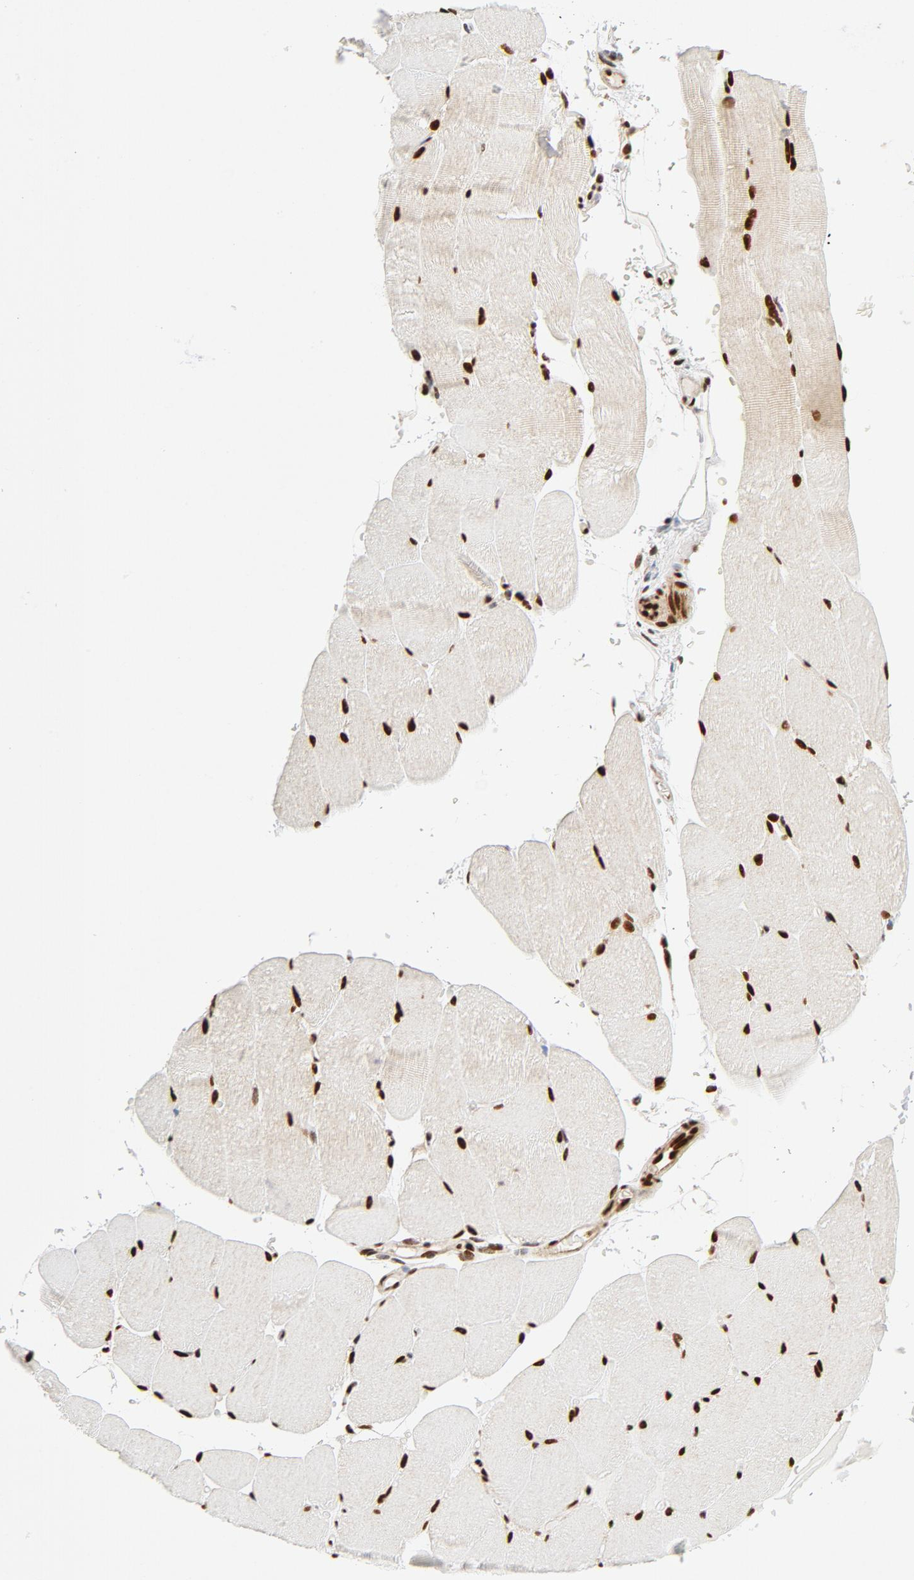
{"staining": {"intensity": "strong", "quantity": ">75%", "location": "nuclear"}, "tissue": "skeletal muscle", "cell_type": "Myocytes", "image_type": "normal", "snomed": [{"axis": "morphology", "description": "Normal tissue, NOS"}, {"axis": "topography", "description": "Skeletal muscle"}], "caption": "Brown immunohistochemical staining in normal skeletal muscle displays strong nuclear positivity in about >75% of myocytes. The staining was performed using DAB (3,3'-diaminobenzidine), with brown indicating positive protein expression. Nuclei are stained blue with hematoxylin.", "gene": "MEF2A", "patient": {"sex": "female", "age": 37}}